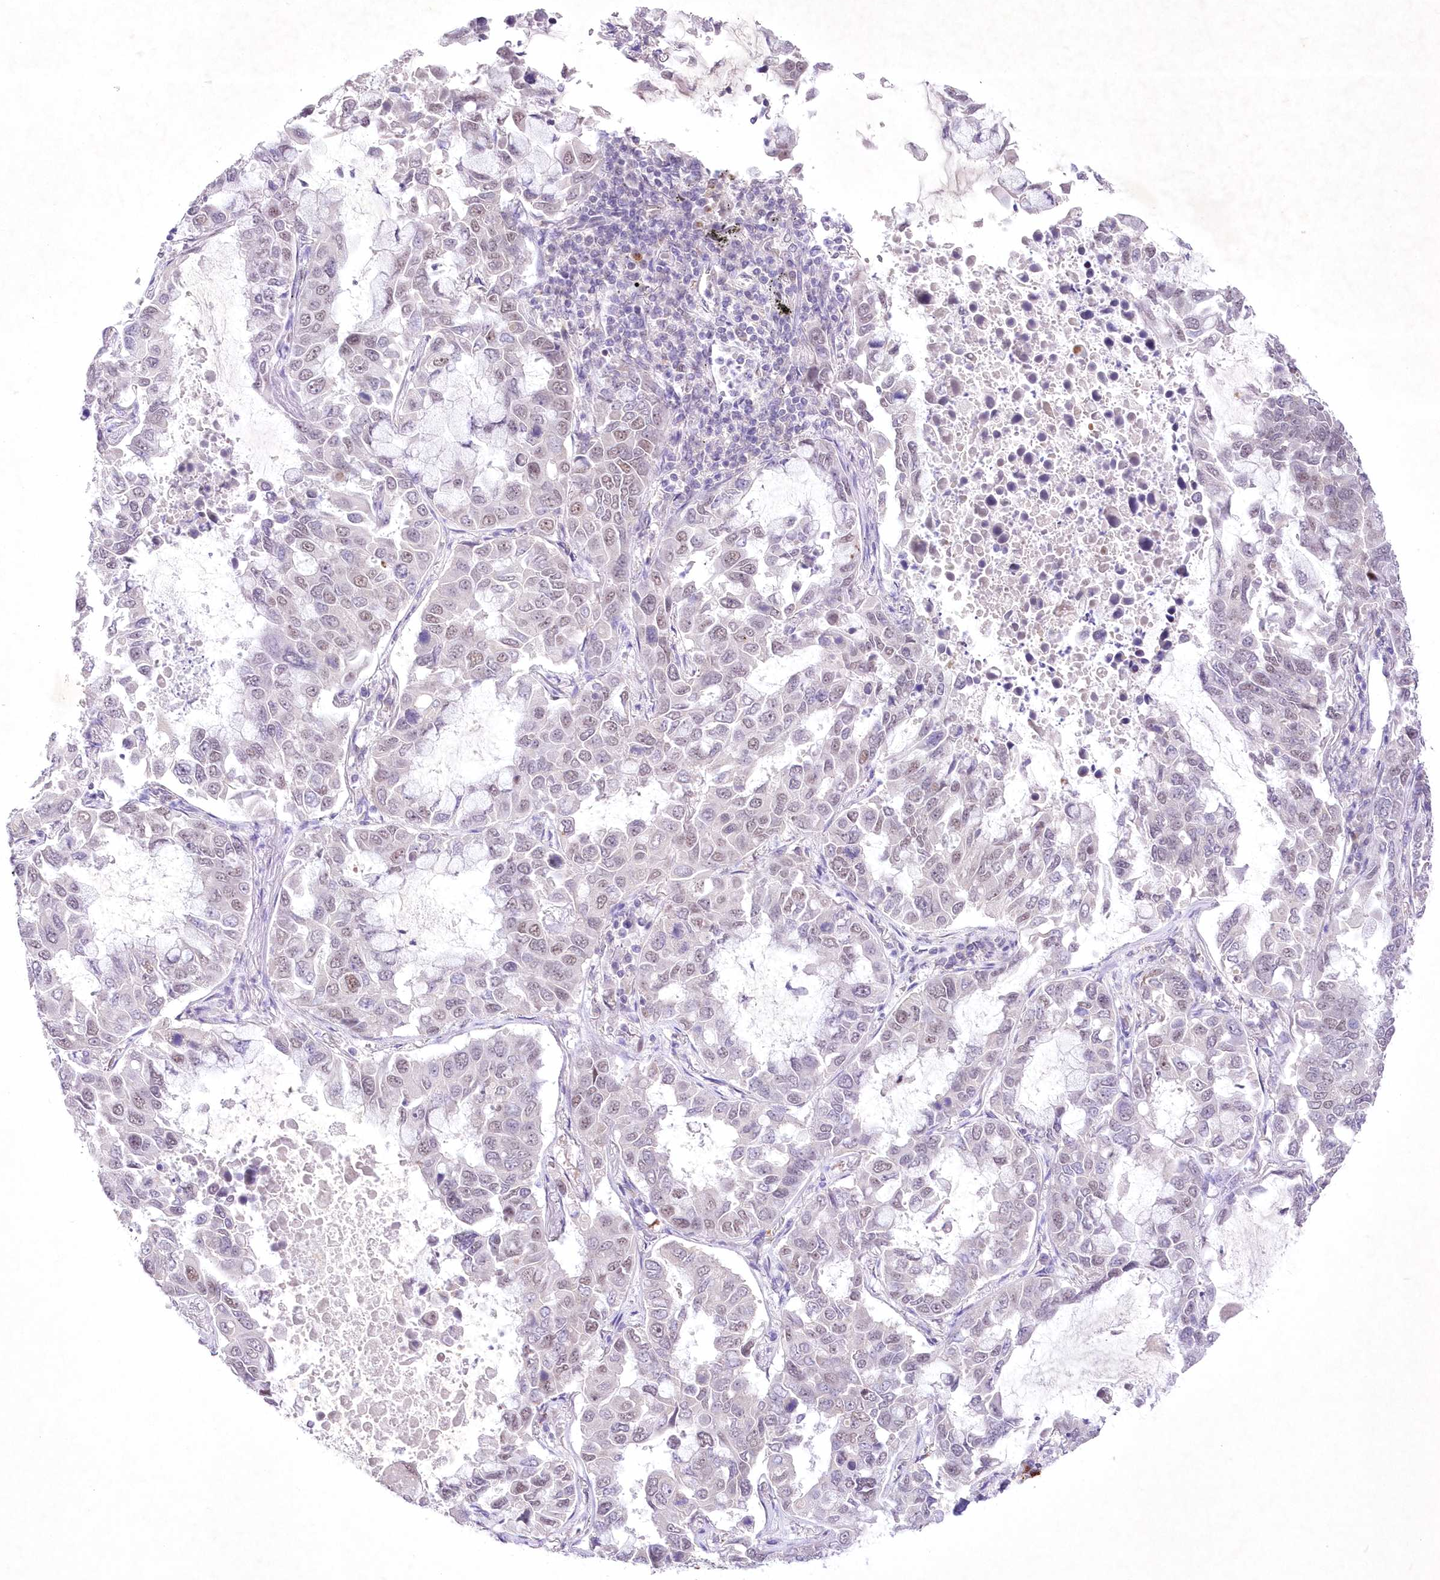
{"staining": {"intensity": "weak", "quantity": "25%-75%", "location": "nuclear"}, "tissue": "lung cancer", "cell_type": "Tumor cells", "image_type": "cancer", "snomed": [{"axis": "morphology", "description": "Adenocarcinoma, NOS"}, {"axis": "topography", "description": "Lung"}], "caption": "The micrograph reveals a brown stain indicating the presence of a protein in the nuclear of tumor cells in lung adenocarcinoma.", "gene": "RBM27", "patient": {"sex": "male", "age": 64}}